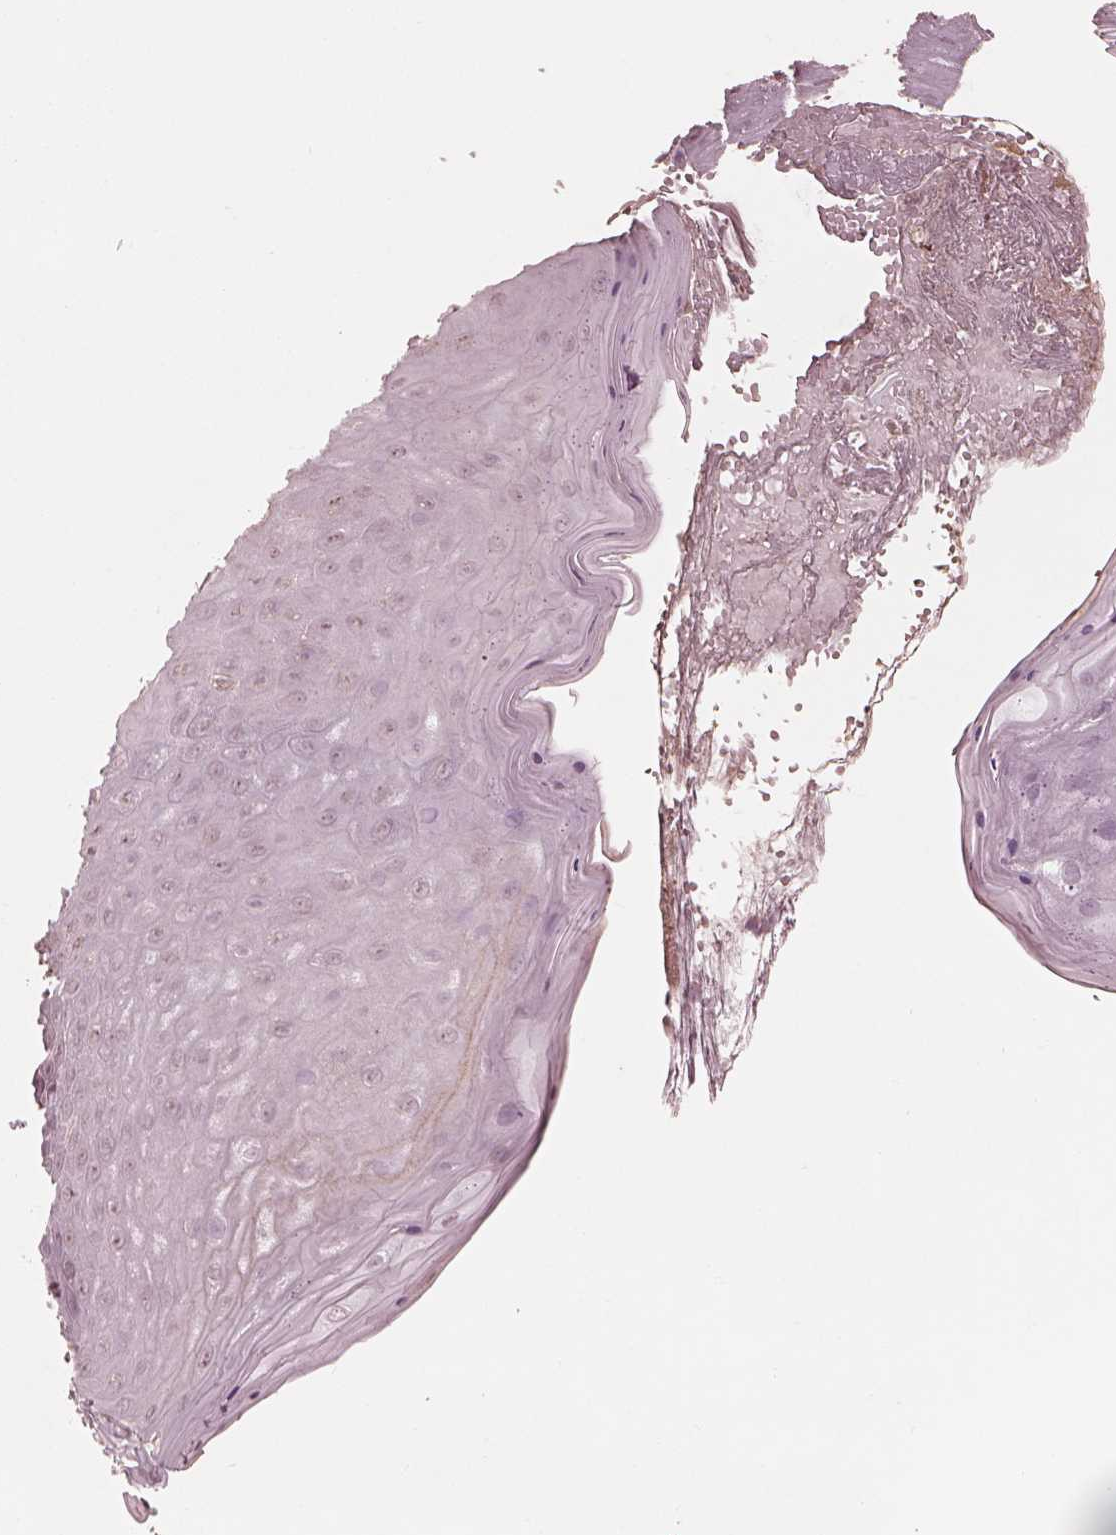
{"staining": {"intensity": "negative", "quantity": "none", "location": "none"}, "tissue": "skin", "cell_type": "Epidermal cells", "image_type": "normal", "snomed": [{"axis": "morphology", "description": "Normal tissue, NOS"}, {"axis": "topography", "description": "Anal"}], "caption": "A high-resolution micrograph shows immunohistochemistry (IHC) staining of normal skin, which reveals no significant staining in epidermal cells. (Brightfield microscopy of DAB (3,3'-diaminobenzidine) immunohistochemistry at high magnification).", "gene": "CALR3", "patient": {"sex": "male", "age": 53}}